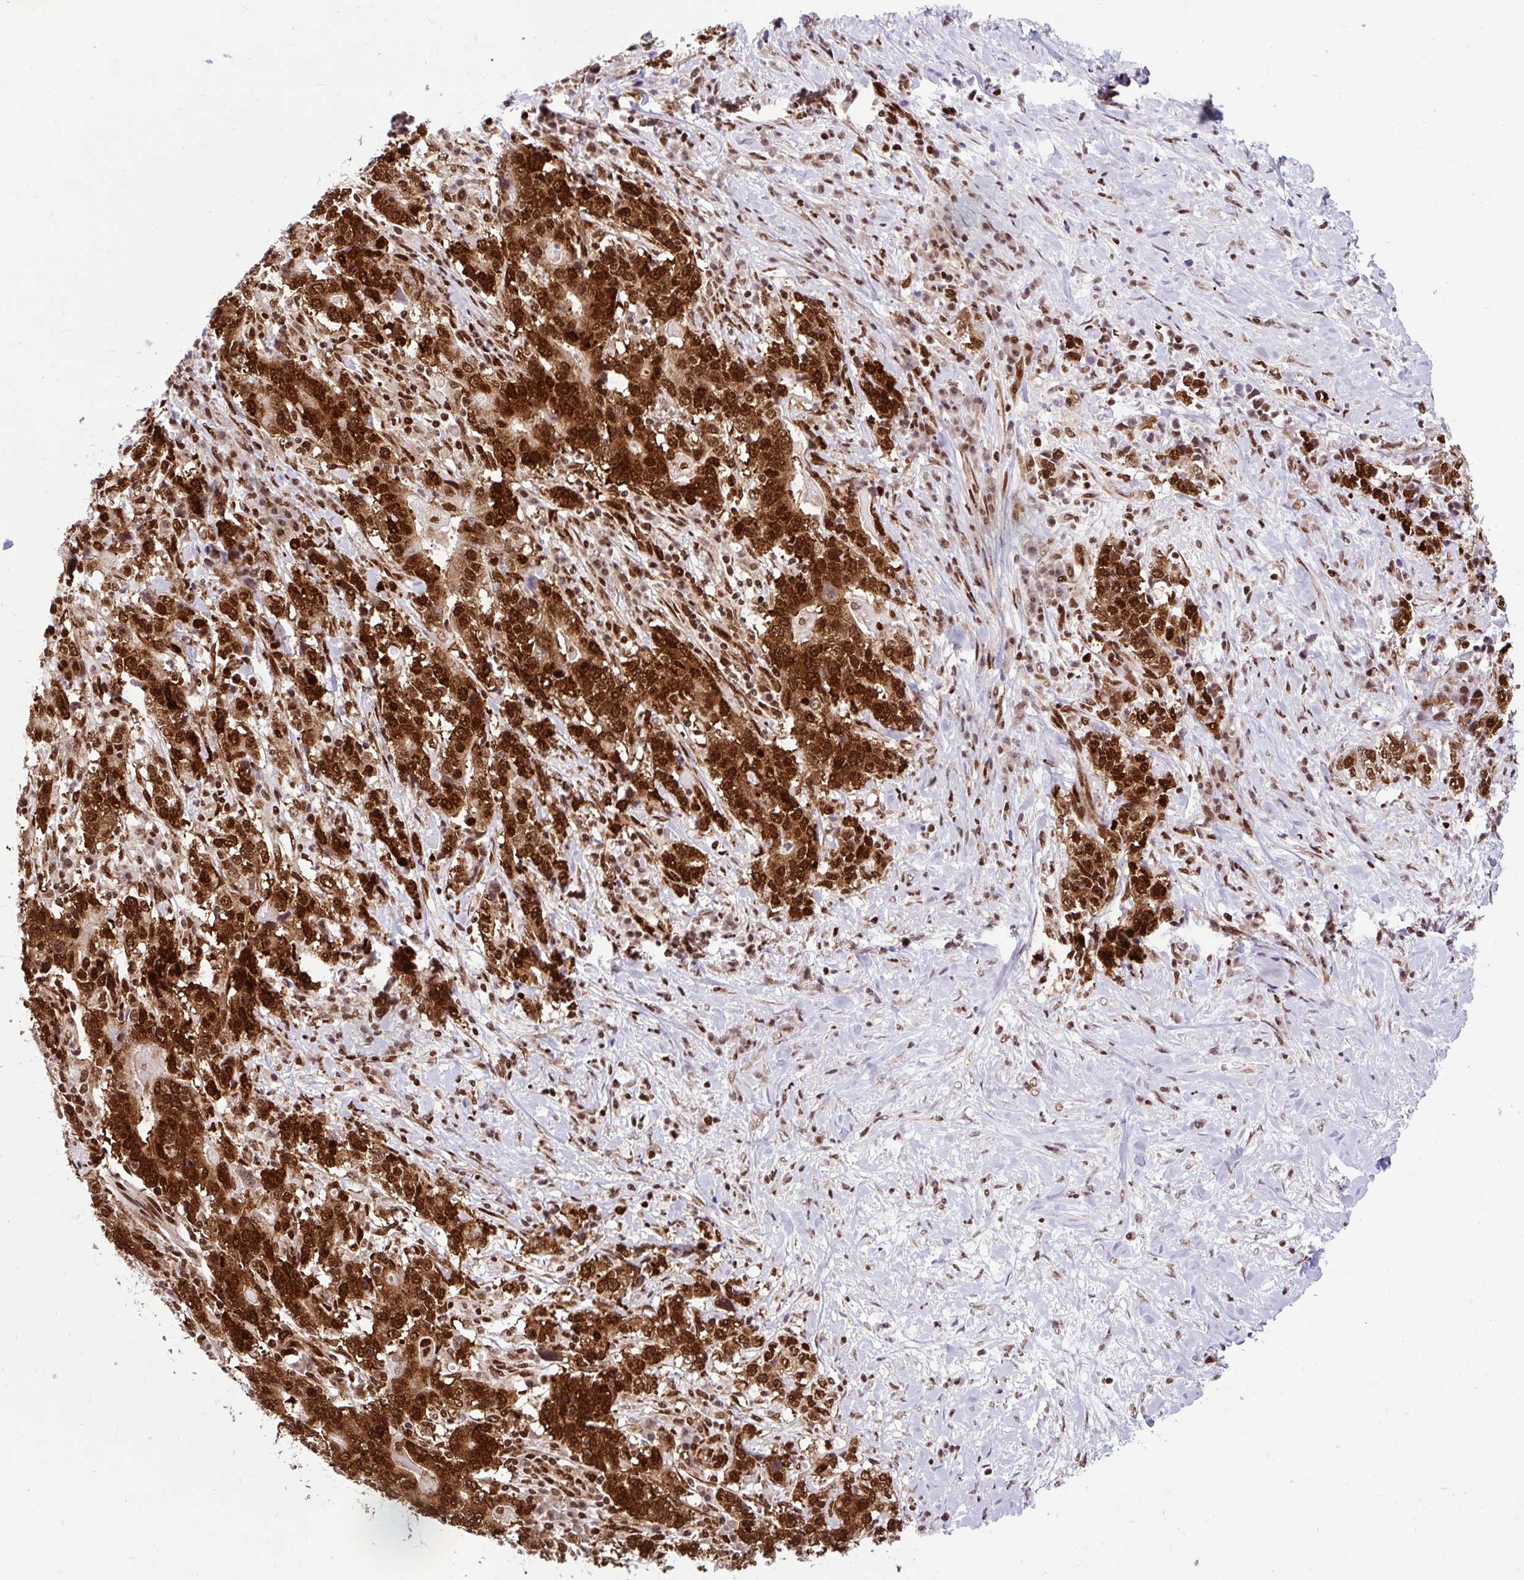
{"staining": {"intensity": "strong", "quantity": ">75%", "location": "cytoplasmic/membranous,nuclear"}, "tissue": "stomach cancer", "cell_type": "Tumor cells", "image_type": "cancer", "snomed": [{"axis": "morphology", "description": "Normal tissue, NOS"}, {"axis": "morphology", "description": "Adenocarcinoma, NOS"}, {"axis": "topography", "description": "Stomach, upper"}, {"axis": "topography", "description": "Stomach"}], "caption": "A micrograph showing strong cytoplasmic/membranous and nuclear expression in about >75% of tumor cells in stomach cancer, as visualized by brown immunohistochemical staining.", "gene": "FUS", "patient": {"sex": "male", "age": 59}}